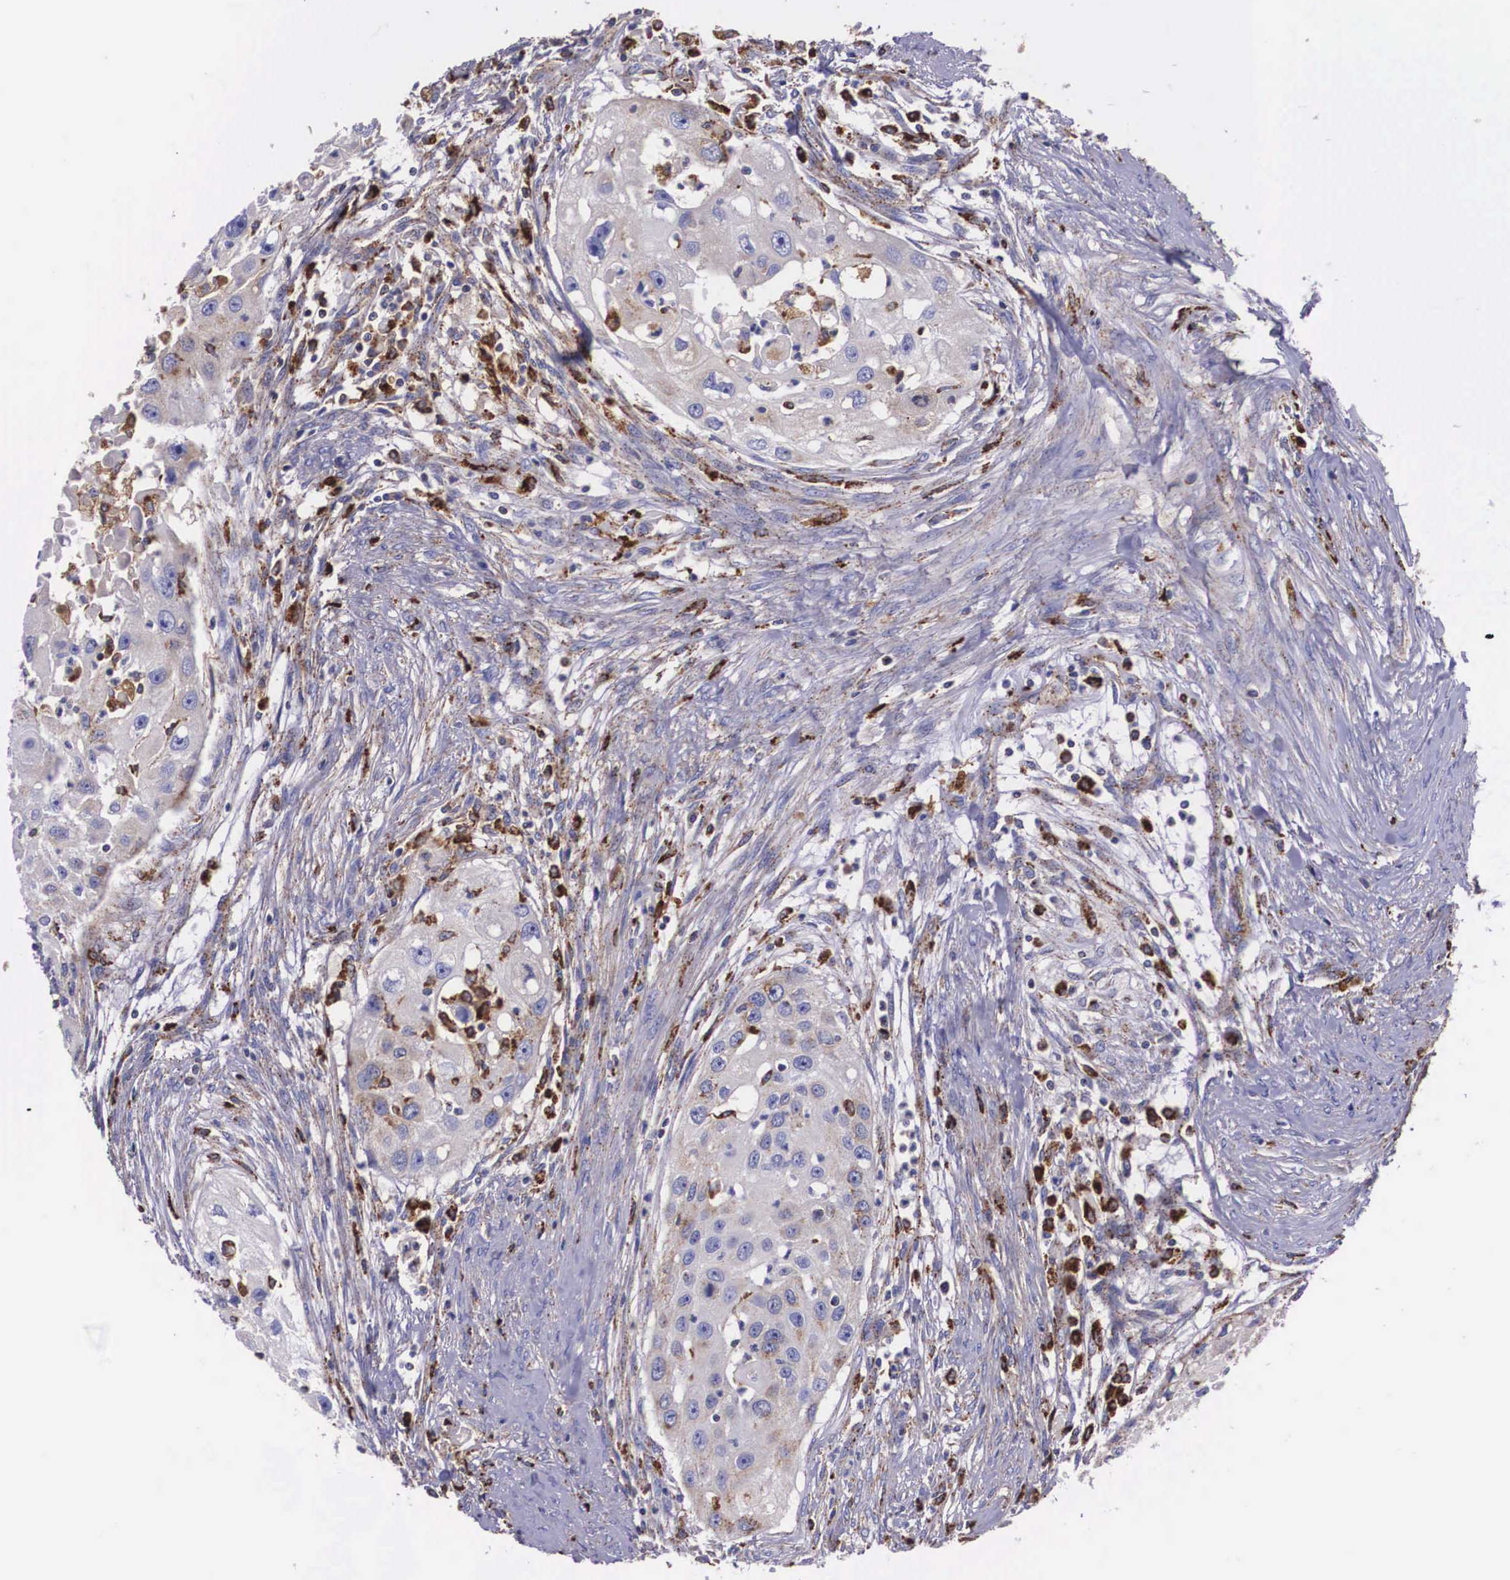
{"staining": {"intensity": "weak", "quantity": "25%-75%", "location": "cytoplasmic/membranous"}, "tissue": "head and neck cancer", "cell_type": "Tumor cells", "image_type": "cancer", "snomed": [{"axis": "morphology", "description": "Squamous cell carcinoma, NOS"}, {"axis": "topography", "description": "Head-Neck"}], "caption": "The histopathology image reveals staining of head and neck cancer, revealing weak cytoplasmic/membranous protein staining (brown color) within tumor cells. The staining was performed using DAB (3,3'-diaminobenzidine) to visualize the protein expression in brown, while the nuclei were stained in blue with hematoxylin (Magnification: 20x).", "gene": "NAGA", "patient": {"sex": "male", "age": 64}}